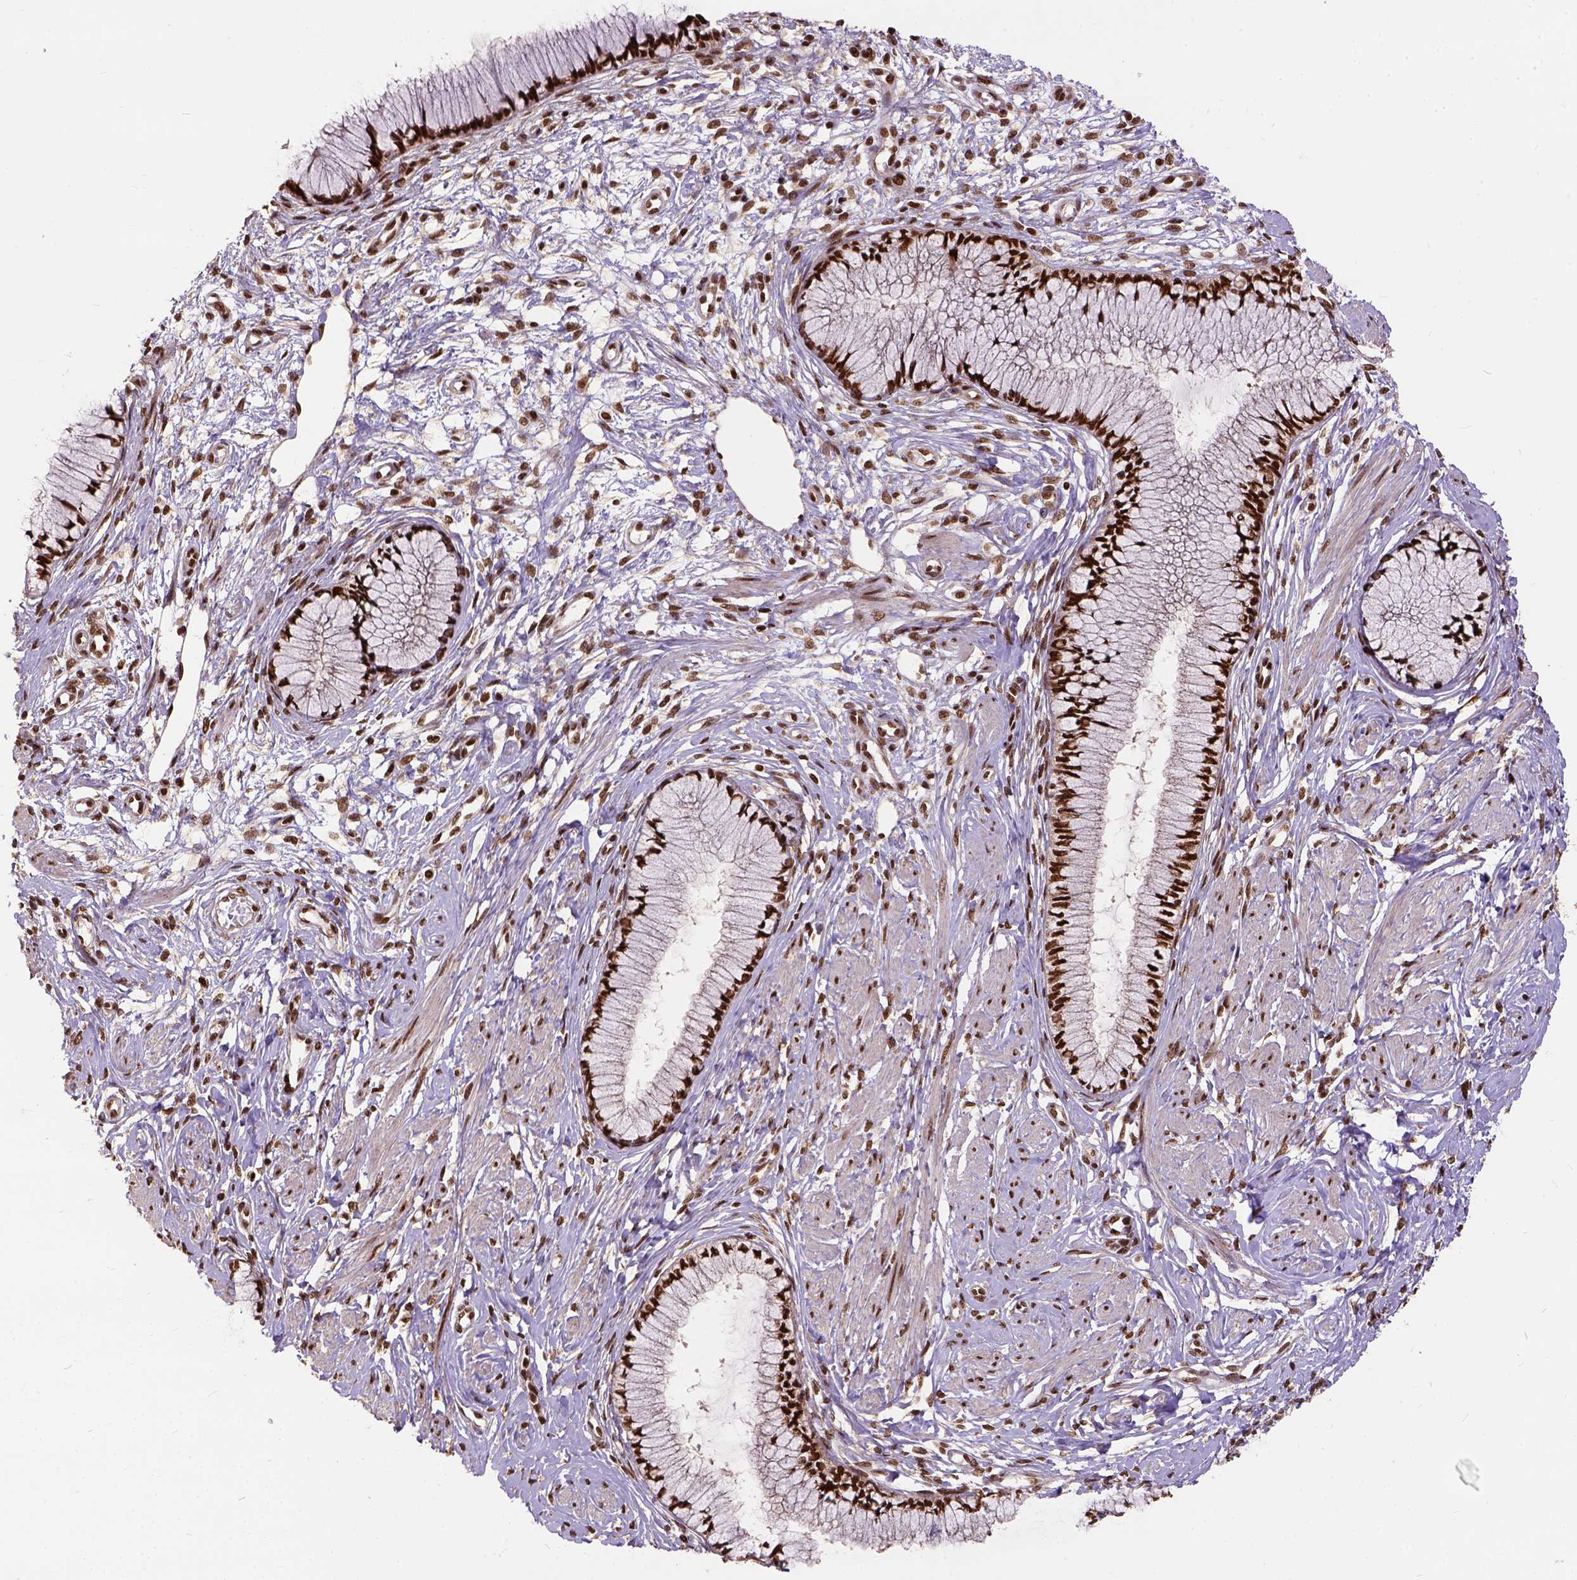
{"staining": {"intensity": "strong", "quantity": ">75%", "location": "nuclear"}, "tissue": "cervix", "cell_type": "Glandular cells", "image_type": "normal", "snomed": [{"axis": "morphology", "description": "Normal tissue, NOS"}, {"axis": "topography", "description": "Cervix"}], "caption": "Immunohistochemistry (DAB) staining of benign cervix exhibits strong nuclear protein staining in approximately >75% of glandular cells.", "gene": "NACC1", "patient": {"sex": "female", "age": 37}}